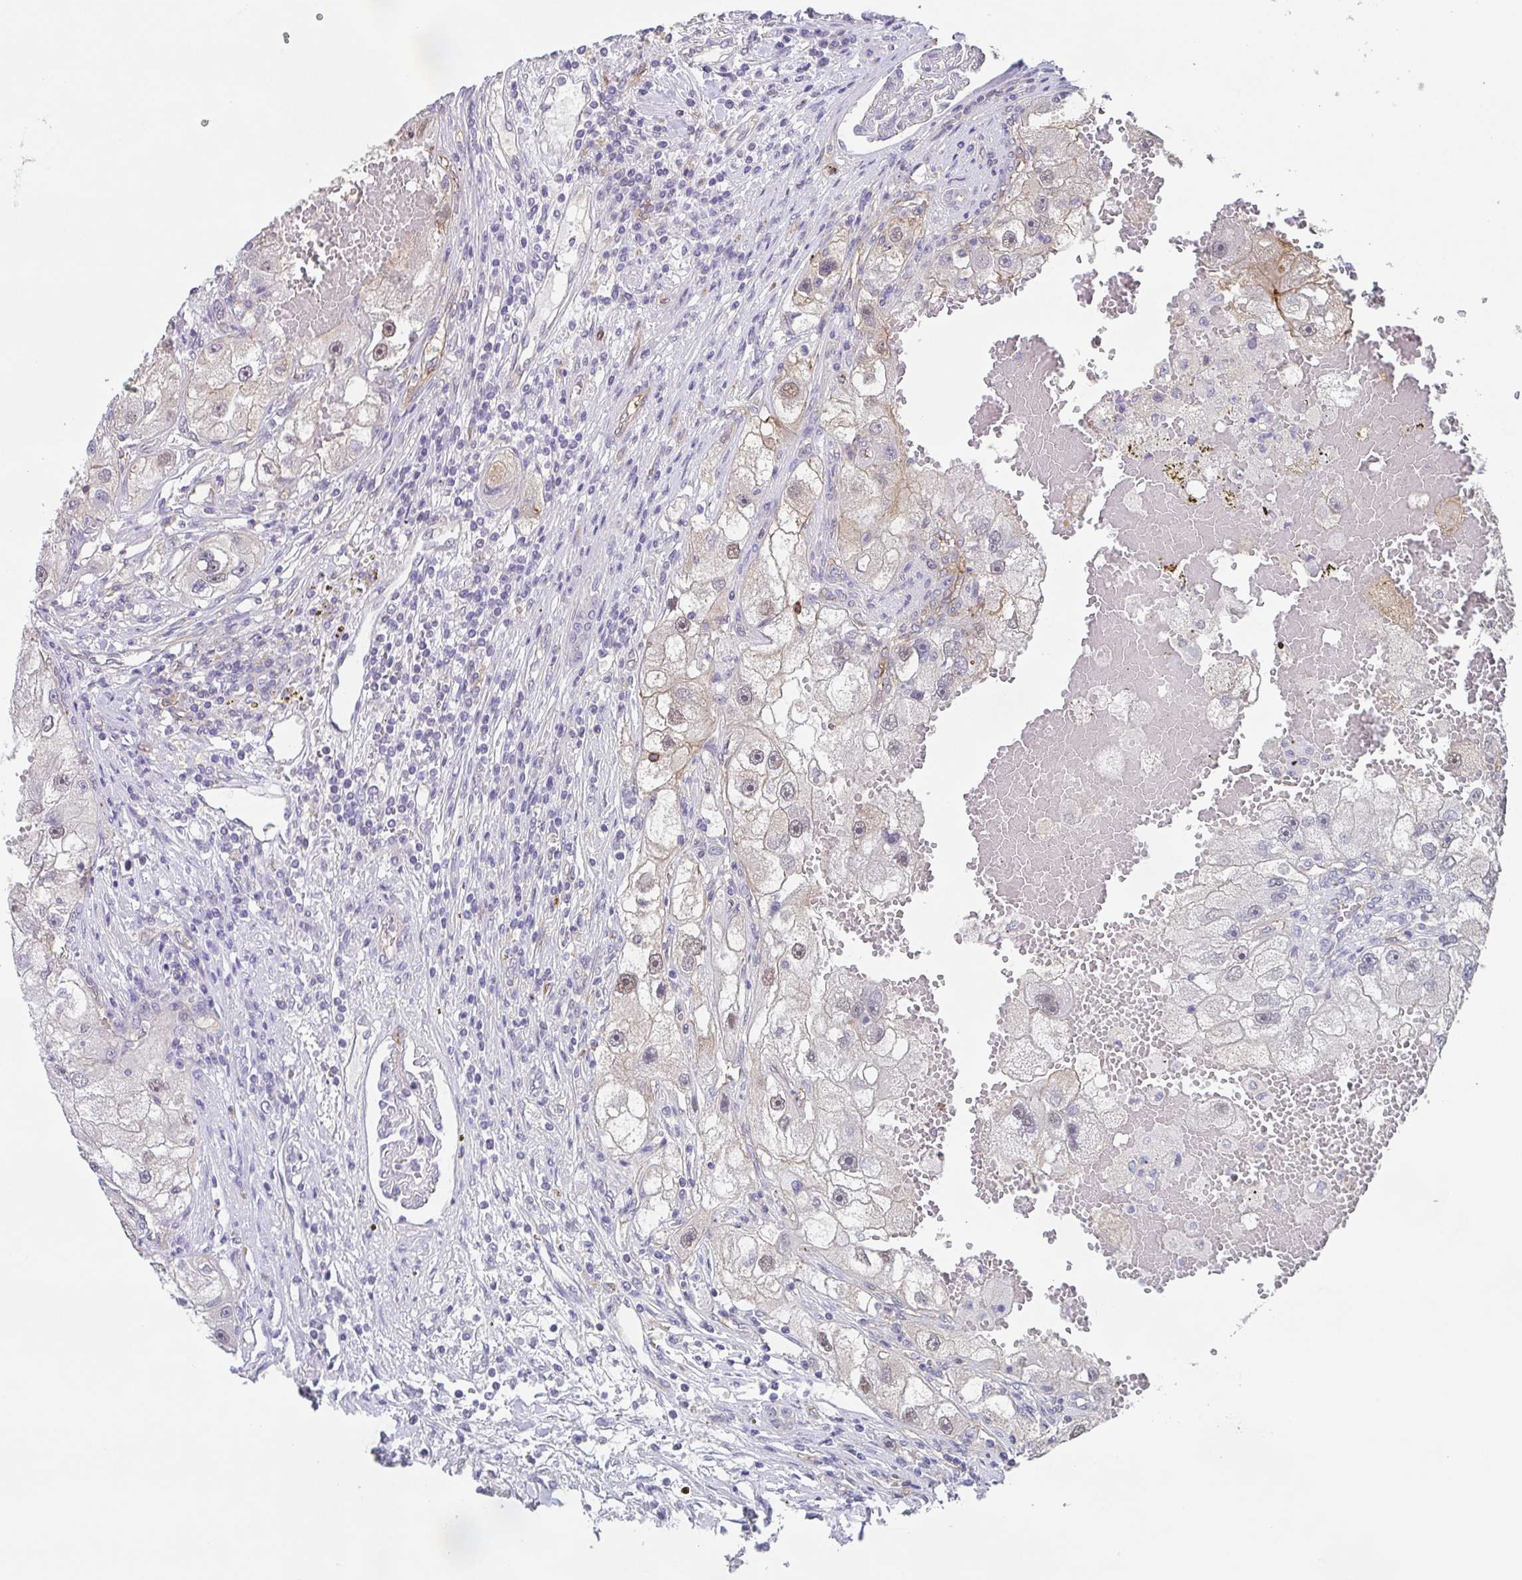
{"staining": {"intensity": "weak", "quantity": "<25%", "location": "nuclear"}, "tissue": "renal cancer", "cell_type": "Tumor cells", "image_type": "cancer", "snomed": [{"axis": "morphology", "description": "Adenocarcinoma, NOS"}, {"axis": "topography", "description": "Kidney"}], "caption": "This is a histopathology image of immunohistochemistry staining of renal adenocarcinoma, which shows no expression in tumor cells.", "gene": "DBN1", "patient": {"sex": "male", "age": 63}}